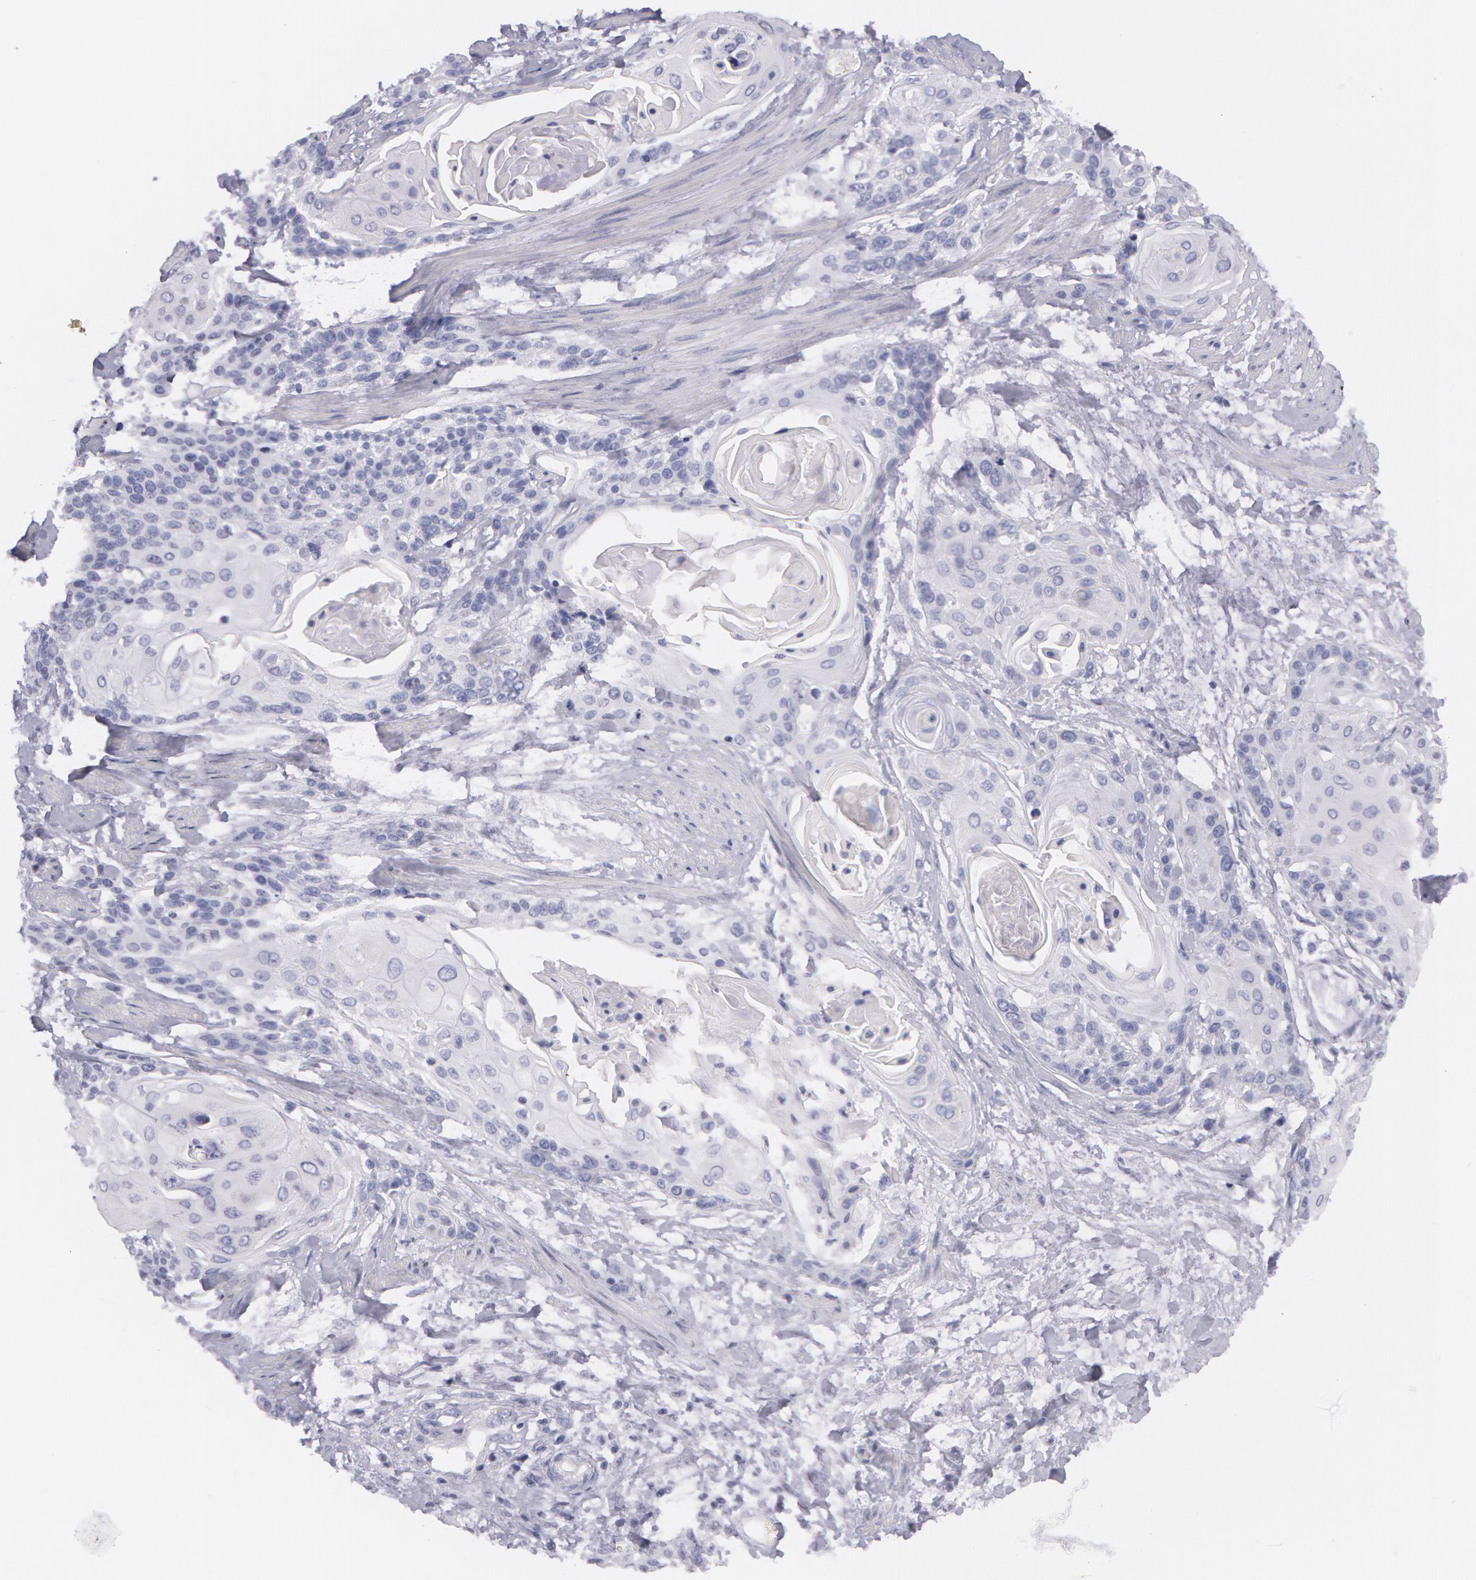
{"staining": {"intensity": "negative", "quantity": "none", "location": "none"}, "tissue": "cervical cancer", "cell_type": "Tumor cells", "image_type": "cancer", "snomed": [{"axis": "morphology", "description": "Squamous cell carcinoma, NOS"}, {"axis": "topography", "description": "Cervix"}], "caption": "Cervical cancer stained for a protein using immunohistochemistry (IHC) demonstrates no positivity tumor cells.", "gene": "AMACR", "patient": {"sex": "female", "age": 57}}